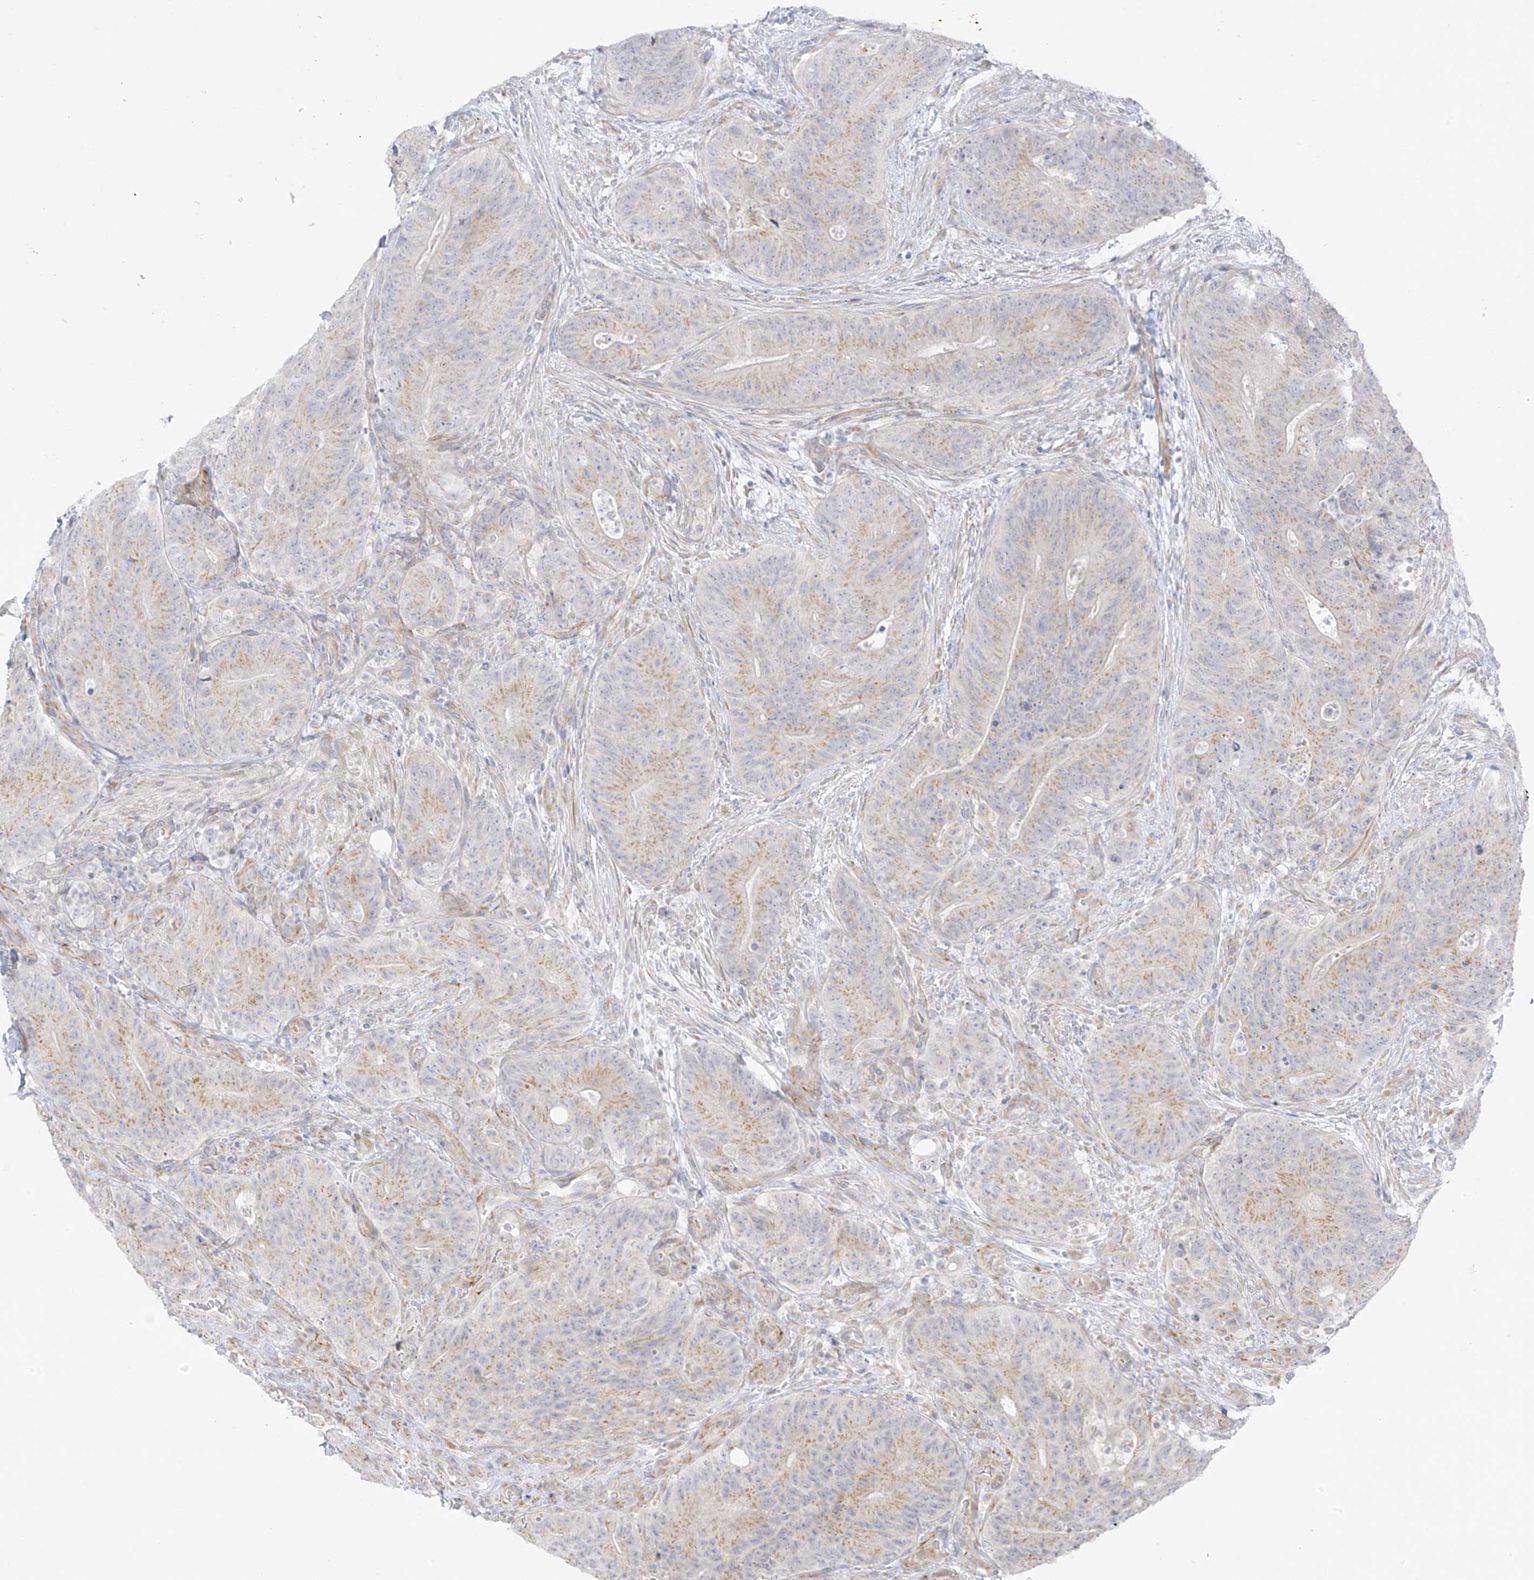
{"staining": {"intensity": "weak", "quantity": ">75%", "location": "cytoplasmic/membranous"}, "tissue": "colorectal cancer", "cell_type": "Tumor cells", "image_type": "cancer", "snomed": [{"axis": "morphology", "description": "Normal tissue, NOS"}, {"axis": "topography", "description": "Colon"}], "caption": "Tumor cells display low levels of weak cytoplasmic/membranous staining in approximately >75% of cells in human colorectal cancer. (Brightfield microscopy of DAB IHC at high magnification).", "gene": "HS6ST2", "patient": {"sex": "female", "age": 82}}